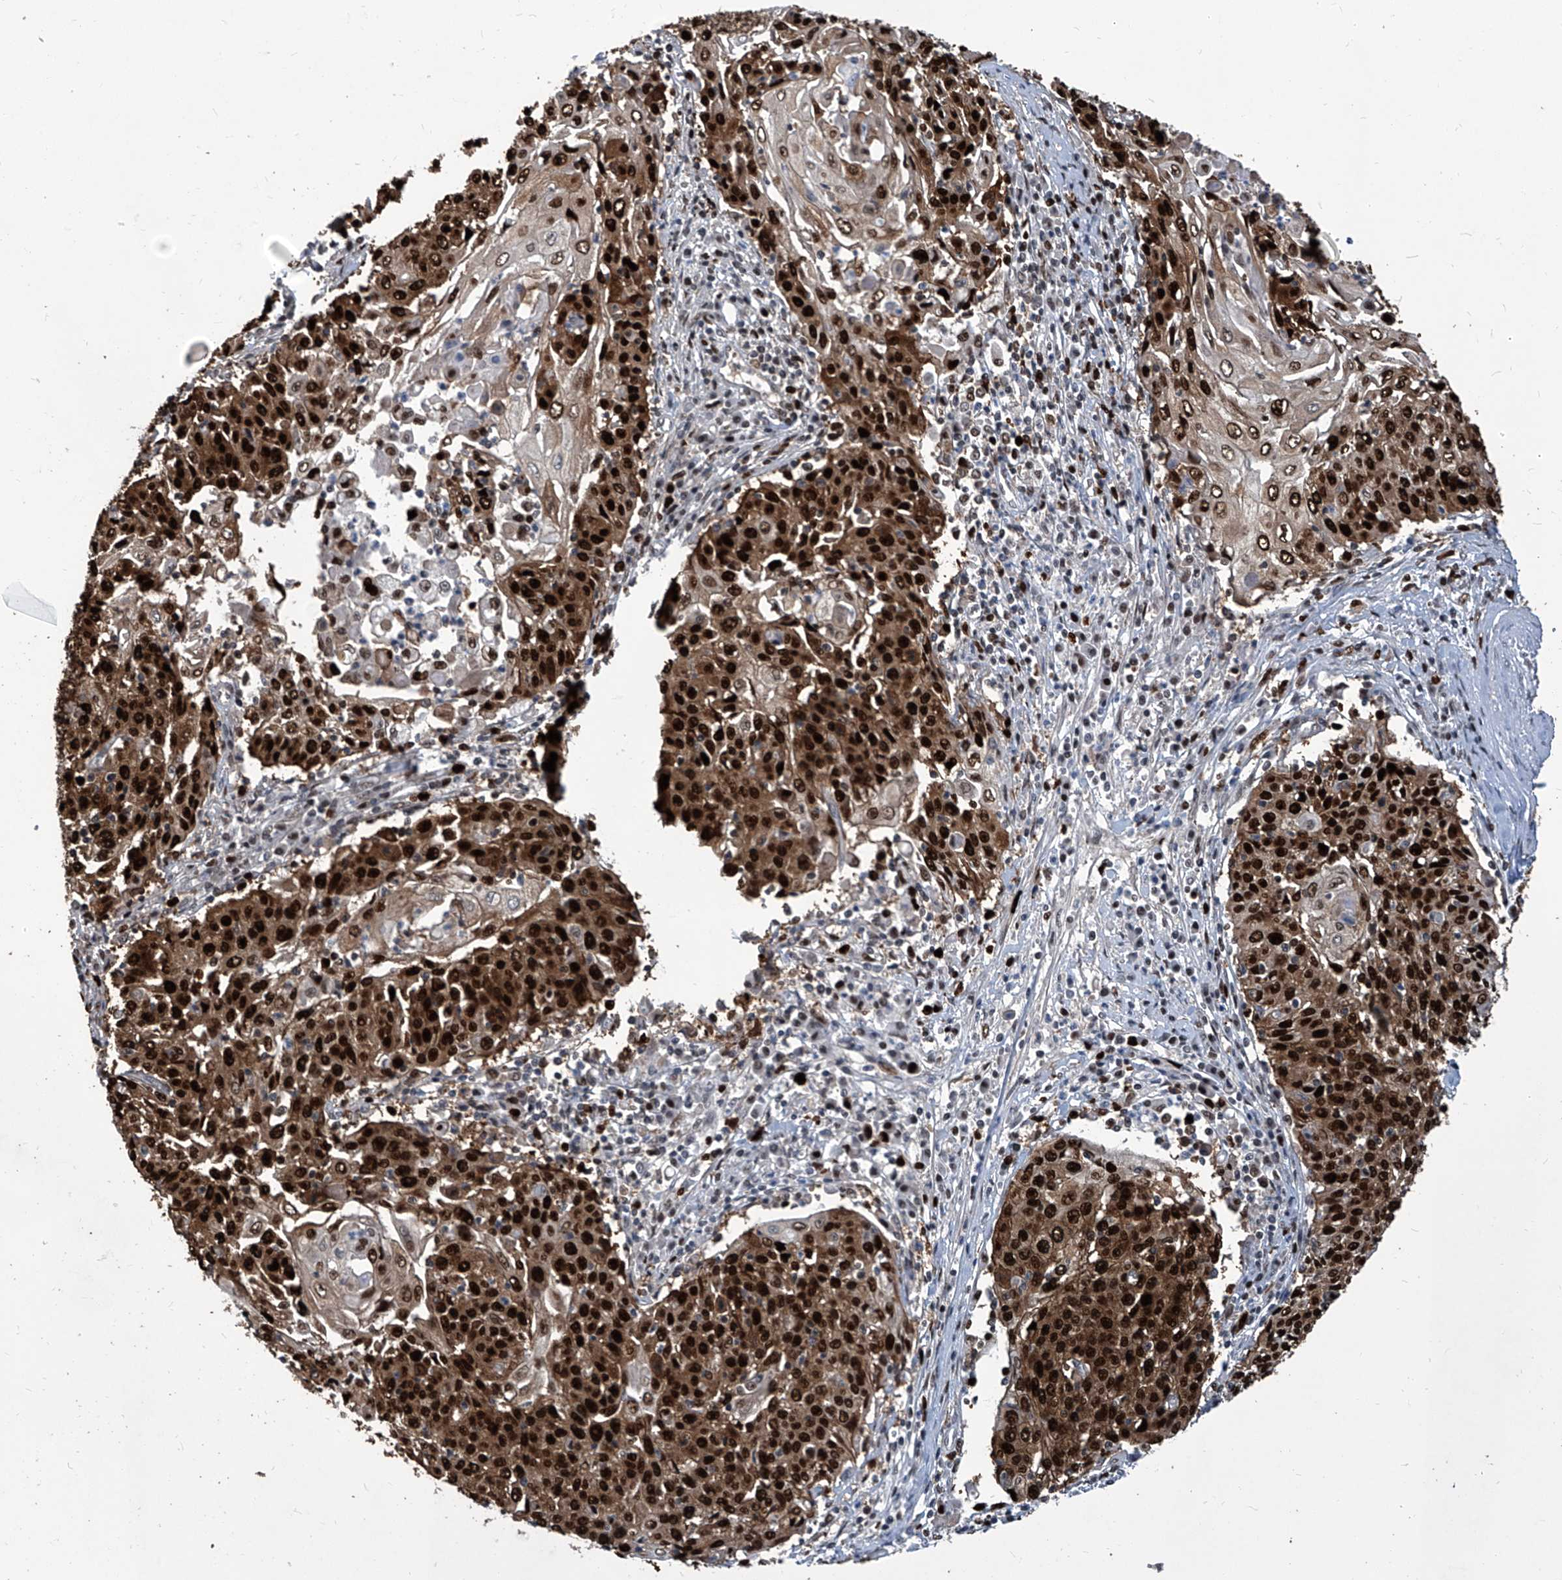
{"staining": {"intensity": "strong", "quantity": ">75%", "location": "cytoplasmic/membranous,nuclear"}, "tissue": "cervical cancer", "cell_type": "Tumor cells", "image_type": "cancer", "snomed": [{"axis": "morphology", "description": "Squamous cell carcinoma, NOS"}, {"axis": "topography", "description": "Cervix"}], "caption": "Cervical cancer (squamous cell carcinoma) stained with IHC reveals strong cytoplasmic/membranous and nuclear staining in approximately >75% of tumor cells.", "gene": "PCNA", "patient": {"sex": "female", "age": 48}}